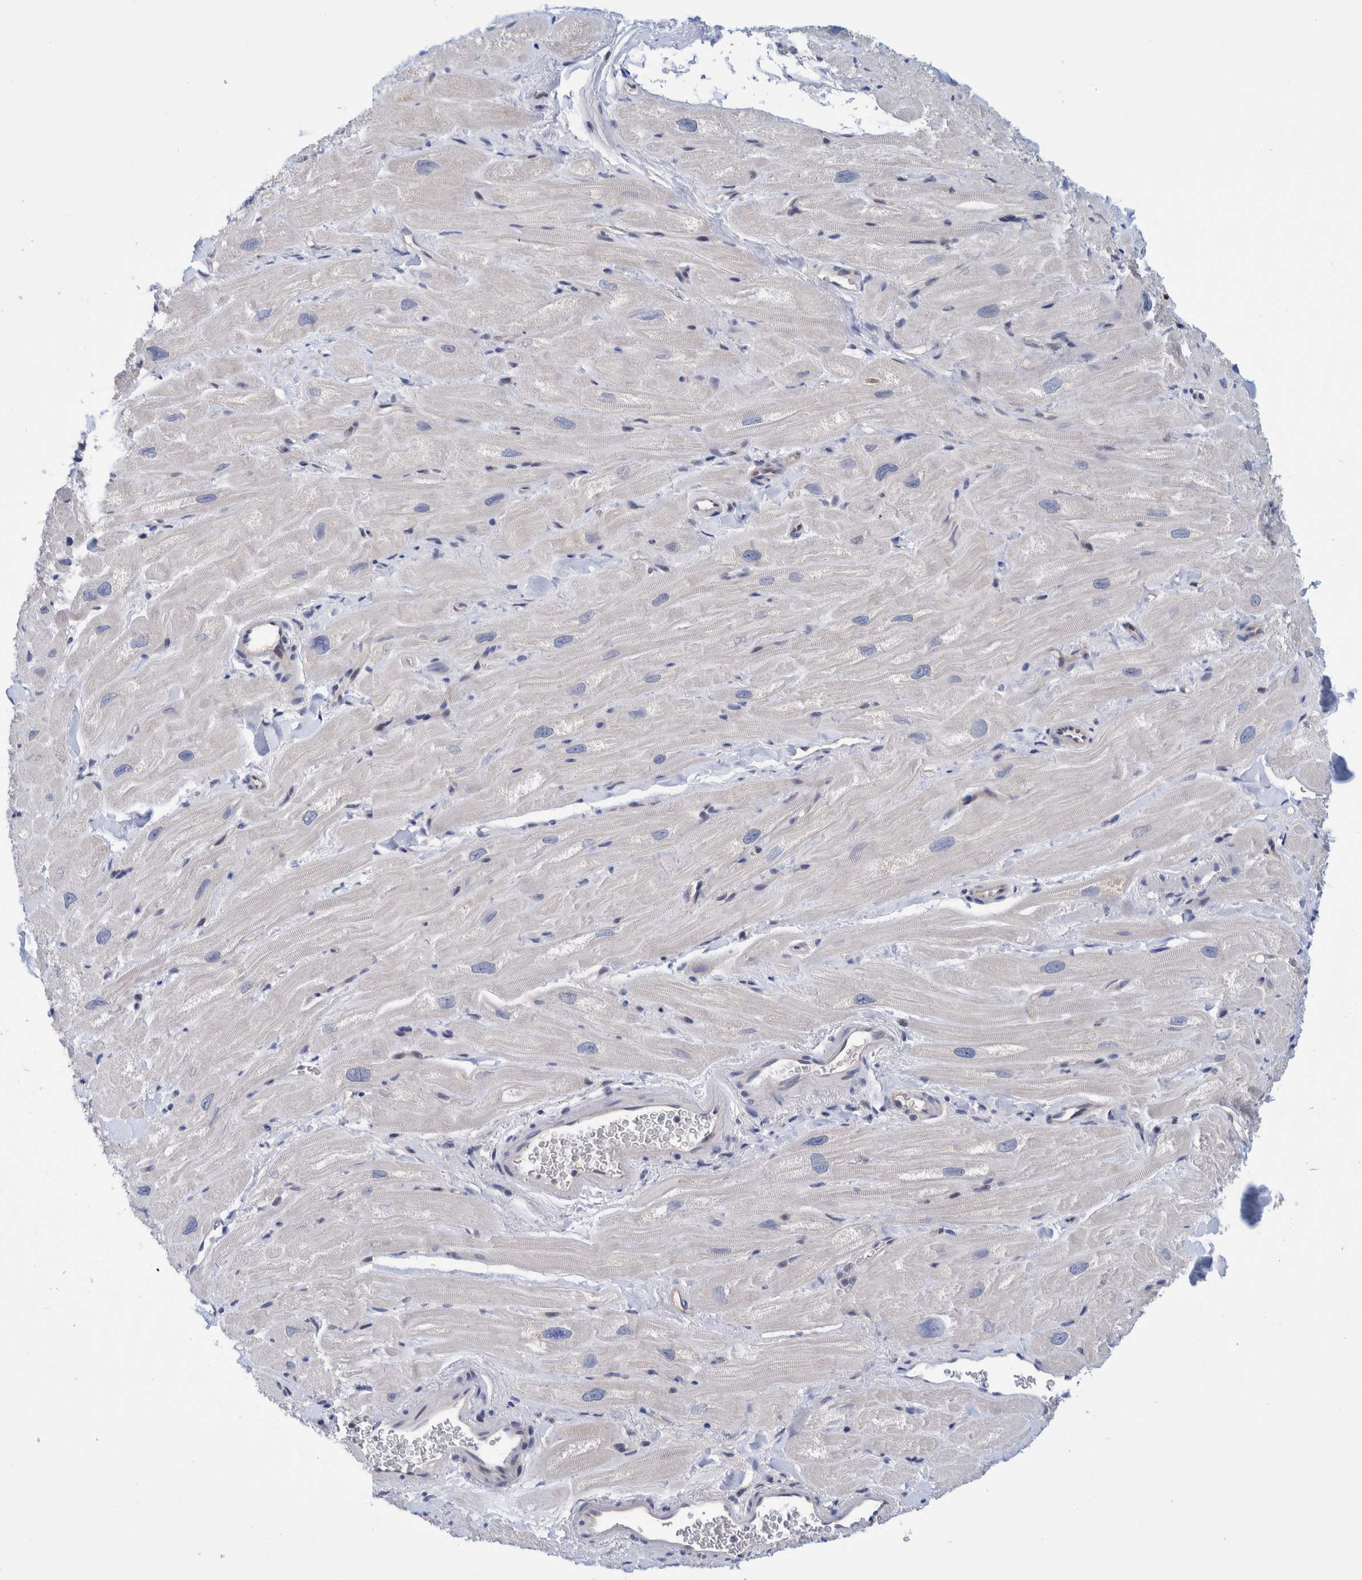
{"staining": {"intensity": "moderate", "quantity": "<25%", "location": "cytoplasmic/membranous"}, "tissue": "heart muscle", "cell_type": "Cardiomyocytes", "image_type": "normal", "snomed": [{"axis": "morphology", "description": "Normal tissue, NOS"}, {"axis": "topography", "description": "Heart"}], "caption": "Protein staining of normal heart muscle demonstrates moderate cytoplasmic/membranous positivity in approximately <25% of cardiomyocytes. (DAB IHC, brown staining for protein, blue staining for nuclei).", "gene": "PFAS", "patient": {"sex": "male", "age": 49}}